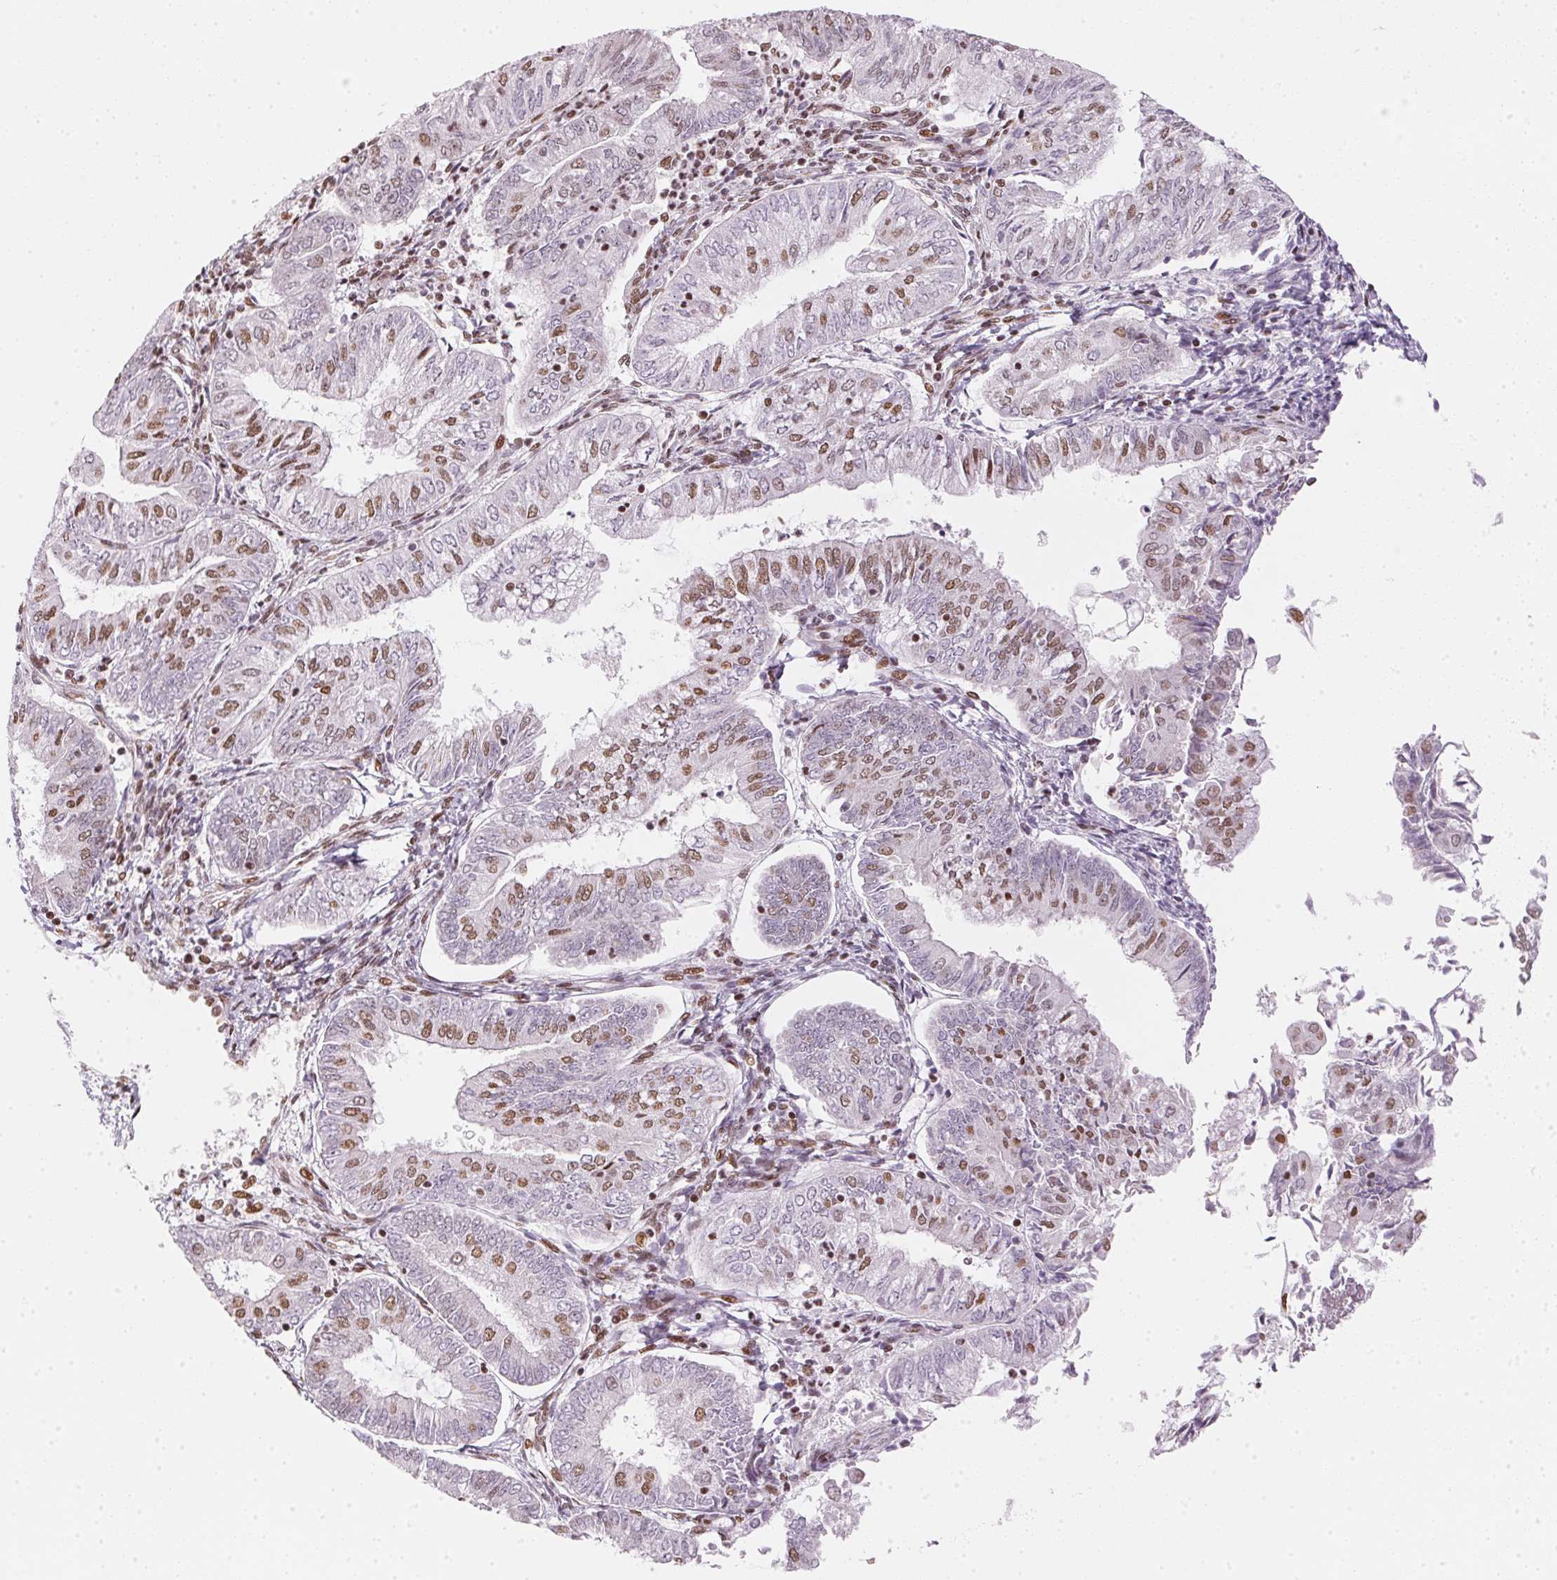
{"staining": {"intensity": "moderate", "quantity": "<25%", "location": "nuclear"}, "tissue": "endometrial cancer", "cell_type": "Tumor cells", "image_type": "cancer", "snomed": [{"axis": "morphology", "description": "Adenocarcinoma, NOS"}, {"axis": "topography", "description": "Endometrium"}], "caption": "Immunohistochemistry histopathology image of neoplastic tissue: endometrial adenocarcinoma stained using immunohistochemistry (IHC) reveals low levels of moderate protein expression localized specifically in the nuclear of tumor cells, appearing as a nuclear brown color.", "gene": "KAT6A", "patient": {"sex": "female", "age": 55}}